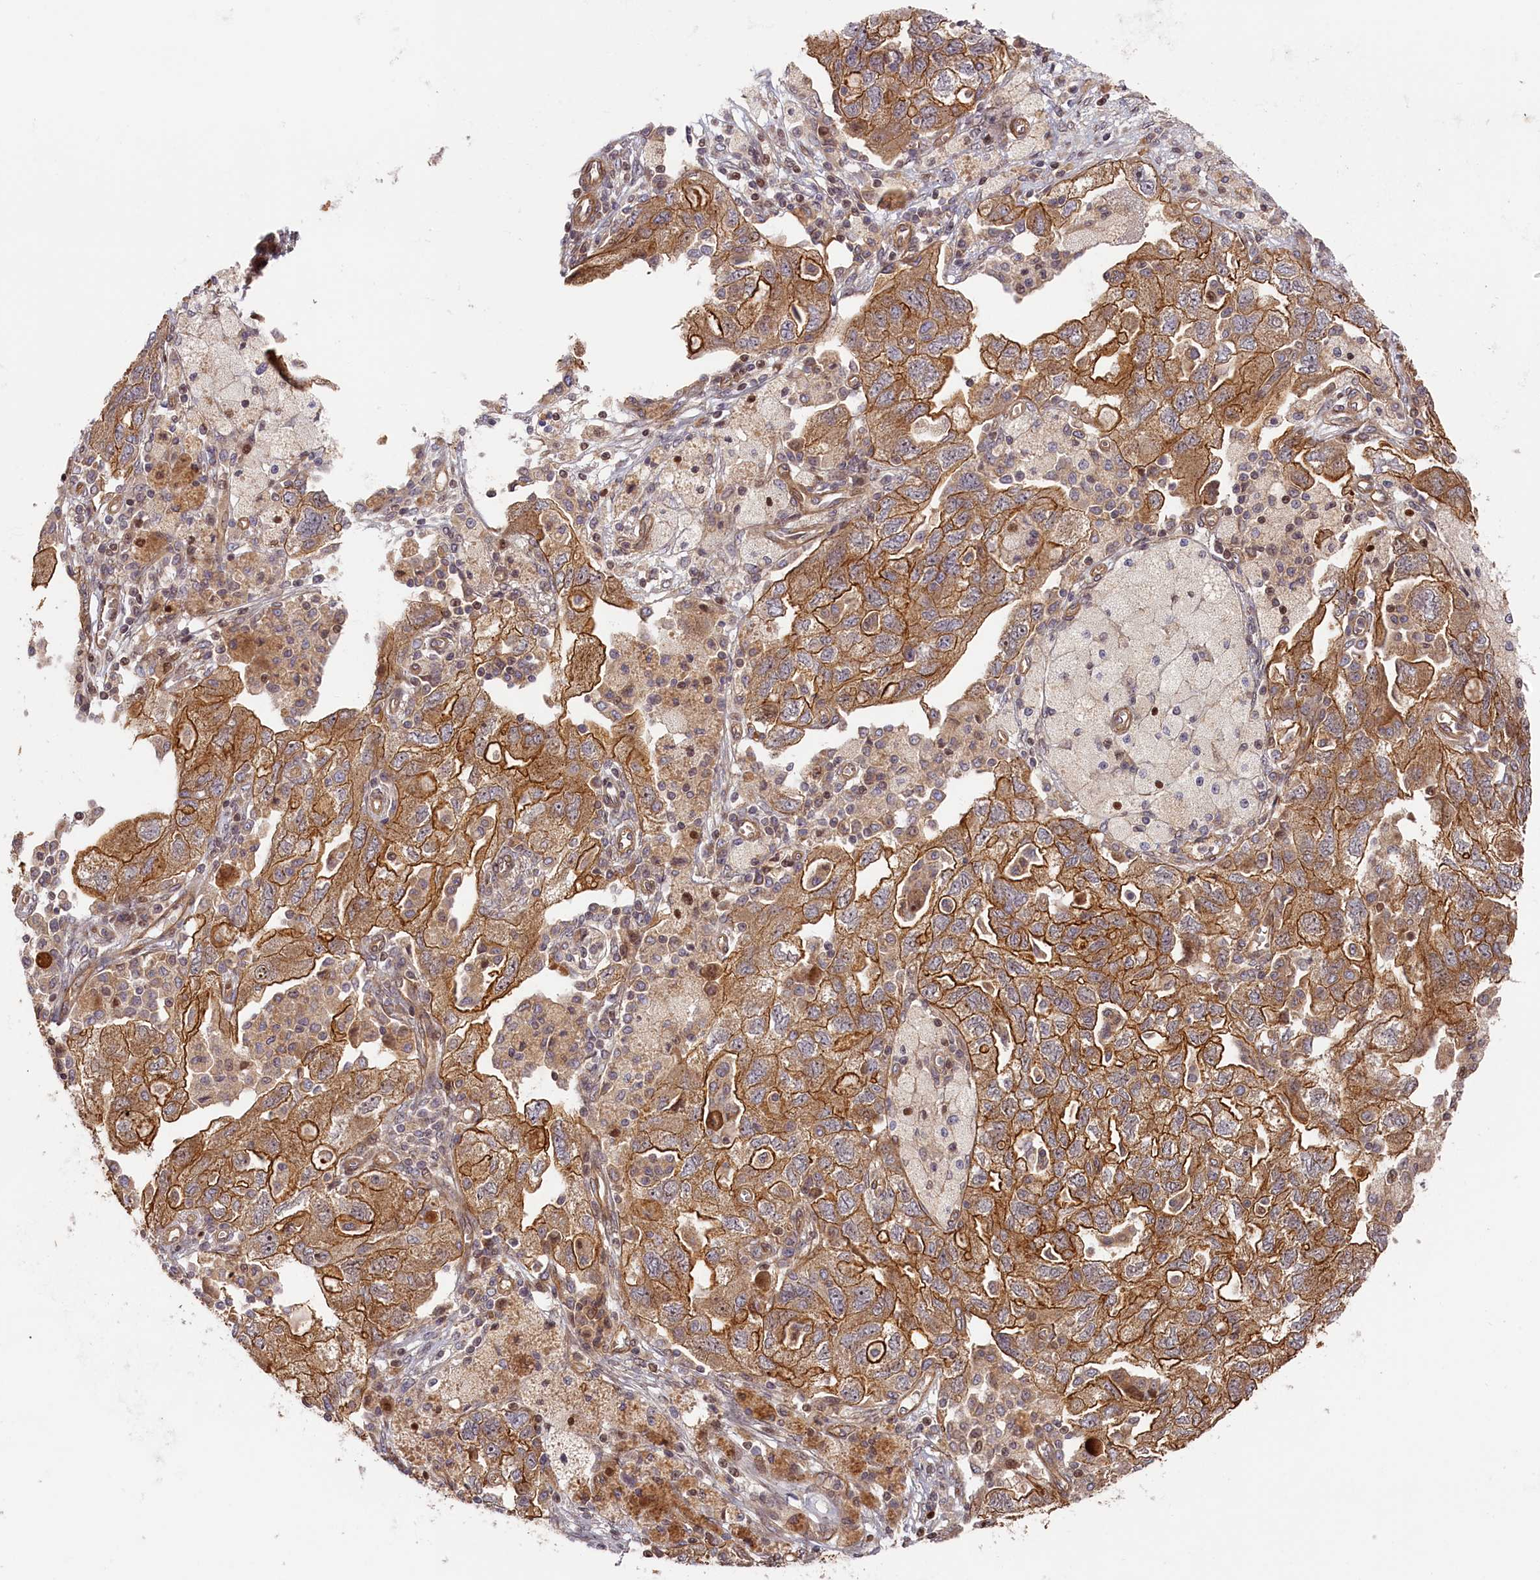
{"staining": {"intensity": "moderate", "quantity": ">75%", "location": "cytoplasmic/membranous"}, "tissue": "ovarian cancer", "cell_type": "Tumor cells", "image_type": "cancer", "snomed": [{"axis": "morphology", "description": "Carcinoma, NOS"}, {"axis": "morphology", "description": "Cystadenocarcinoma, serous, NOS"}, {"axis": "topography", "description": "Ovary"}], "caption": "Ovarian cancer stained with a protein marker displays moderate staining in tumor cells.", "gene": "CEP44", "patient": {"sex": "female", "age": 69}}